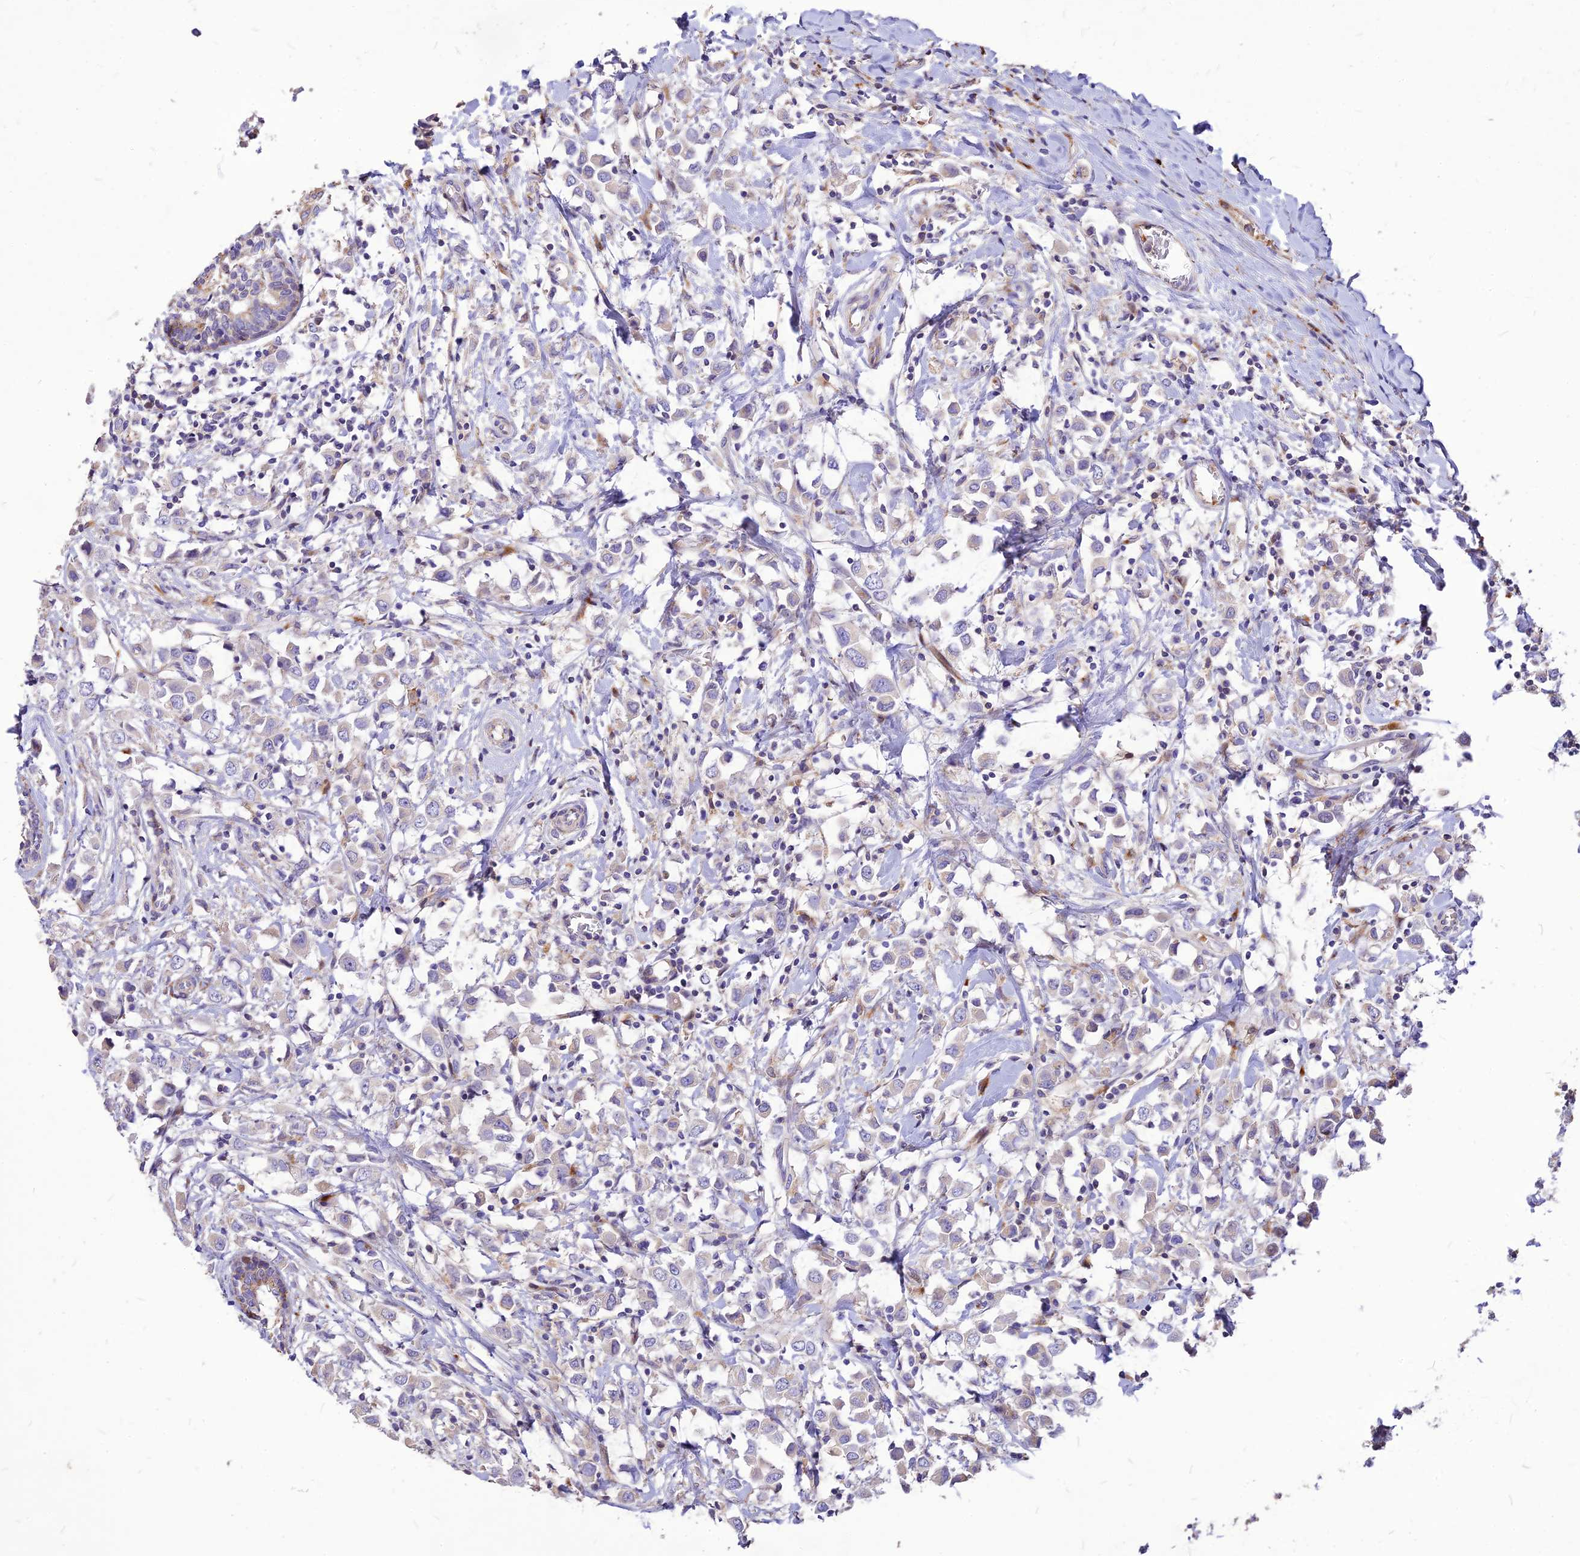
{"staining": {"intensity": "negative", "quantity": "none", "location": "none"}, "tissue": "breast cancer", "cell_type": "Tumor cells", "image_type": "cancer", "snomed": [{"axis": "morphology", "description": "Duct carcinoma"}, {"axis": "topography", "description": "Breast"}], "caption": "Breast invasive ductal carcinoma stained for a protein using immunohistochemistry reveals no staining tumor cells.", "gene": "RIMOC1", "patient": {"sex": "female", "age": 61}}